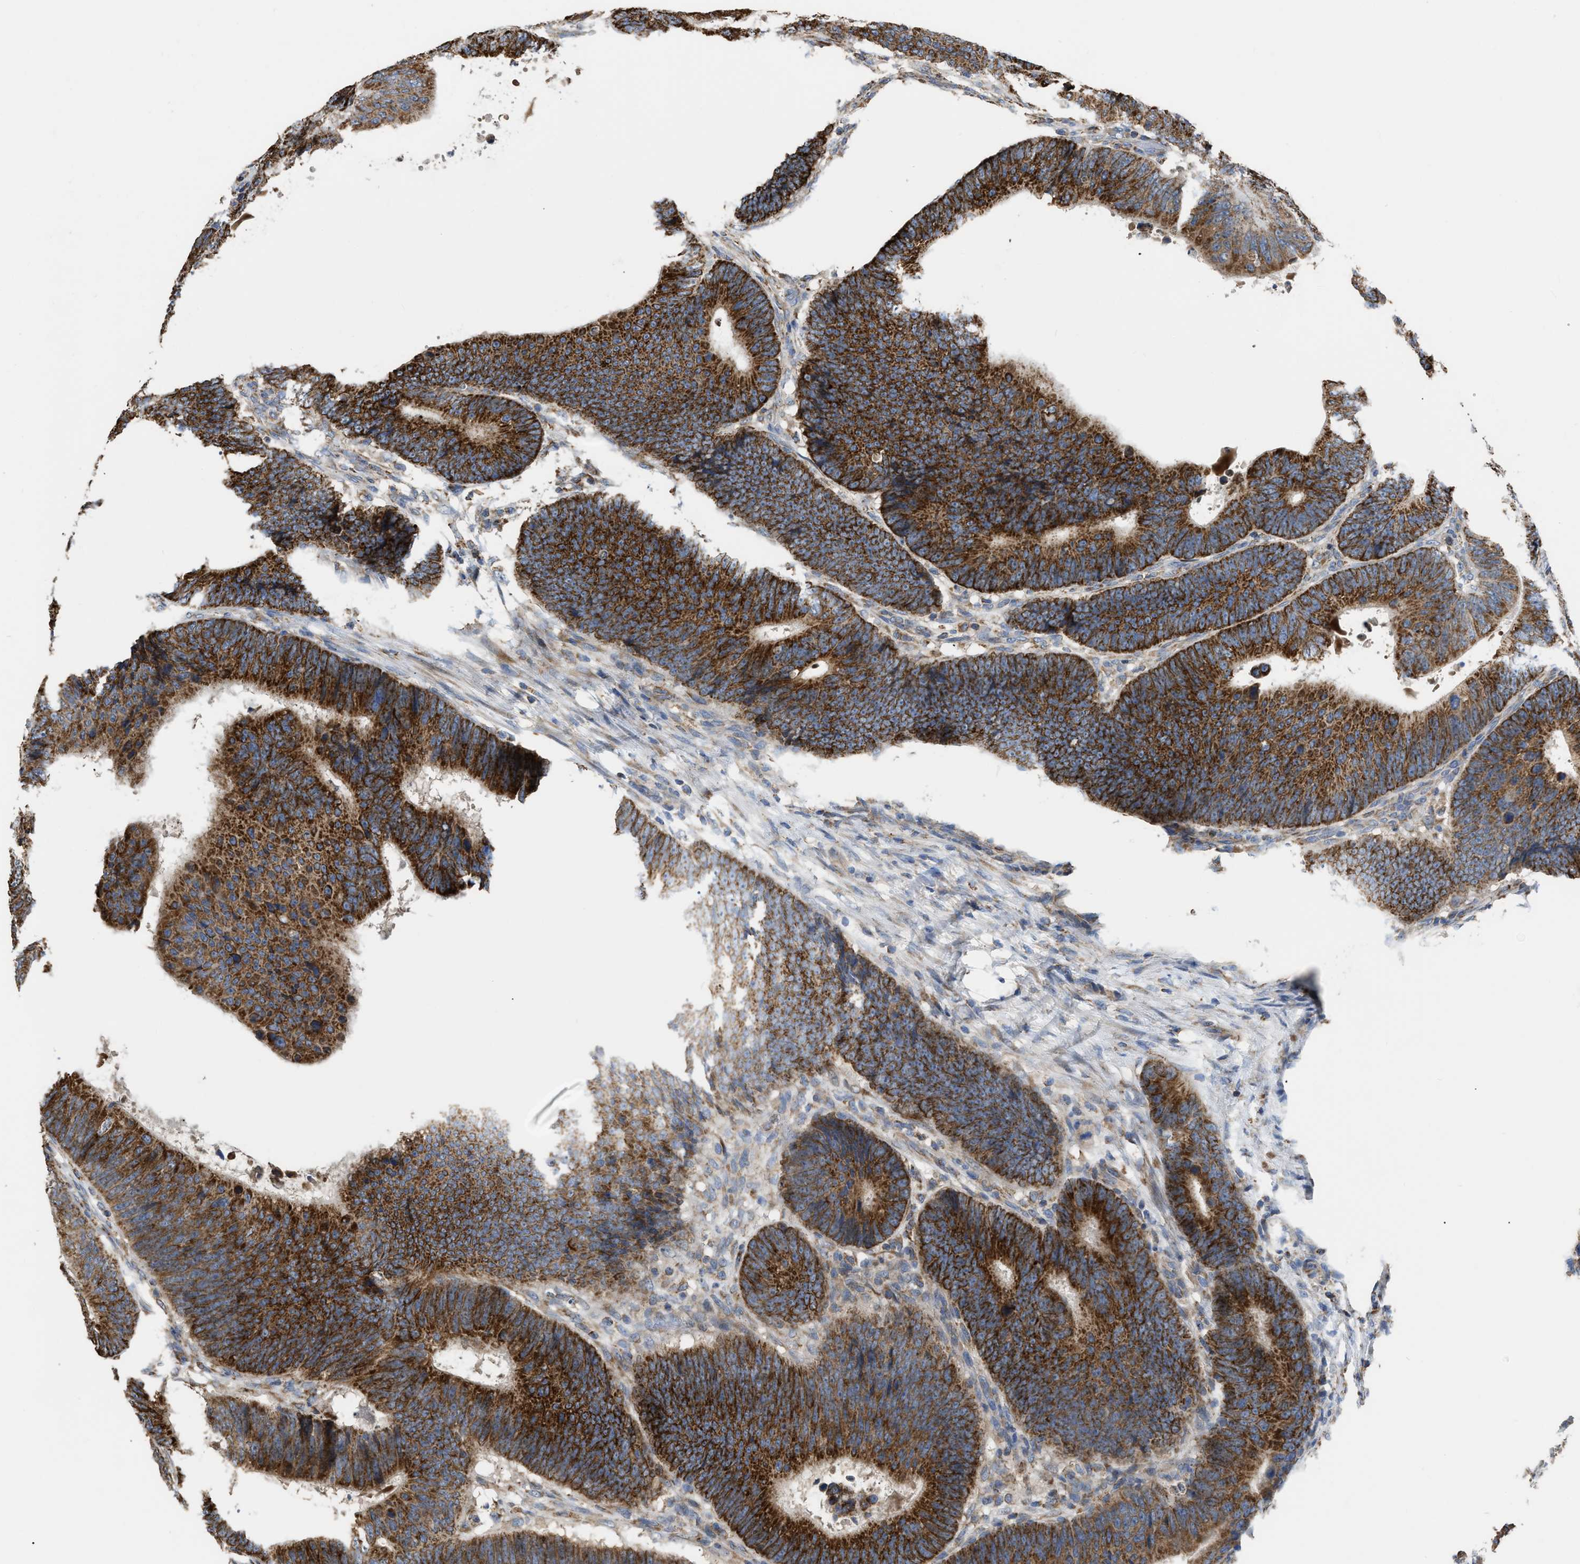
{"staining": {"intensity": "strong", "quantity": ">75%", "location": "cytoplasmic/membranous"}, "tissue": "colorectal cancer", "cell_type": "Tumor cells", "image_type": "cancer", "snomed": [{"axis": "morphology", "description": "Adenocarcinoma, NOS"}, {"axis": "topography", "description": "Colon"}], "caption": "An immunohistochemistry image of tumor tissue is shown. Protein staining in brown shows strong cytoplasmic/membranous positivity in colorectal adenocarcinoma within tumor cells. The staining was performed using DAB (3,3'-diaminobenzidine) to visualize the protein expression in brown, while the nuclei were stained in blue with hematoxylin (Magnification: 20x).", "gene": "AK2", "patient": {"sex": "male", "age": 56}}